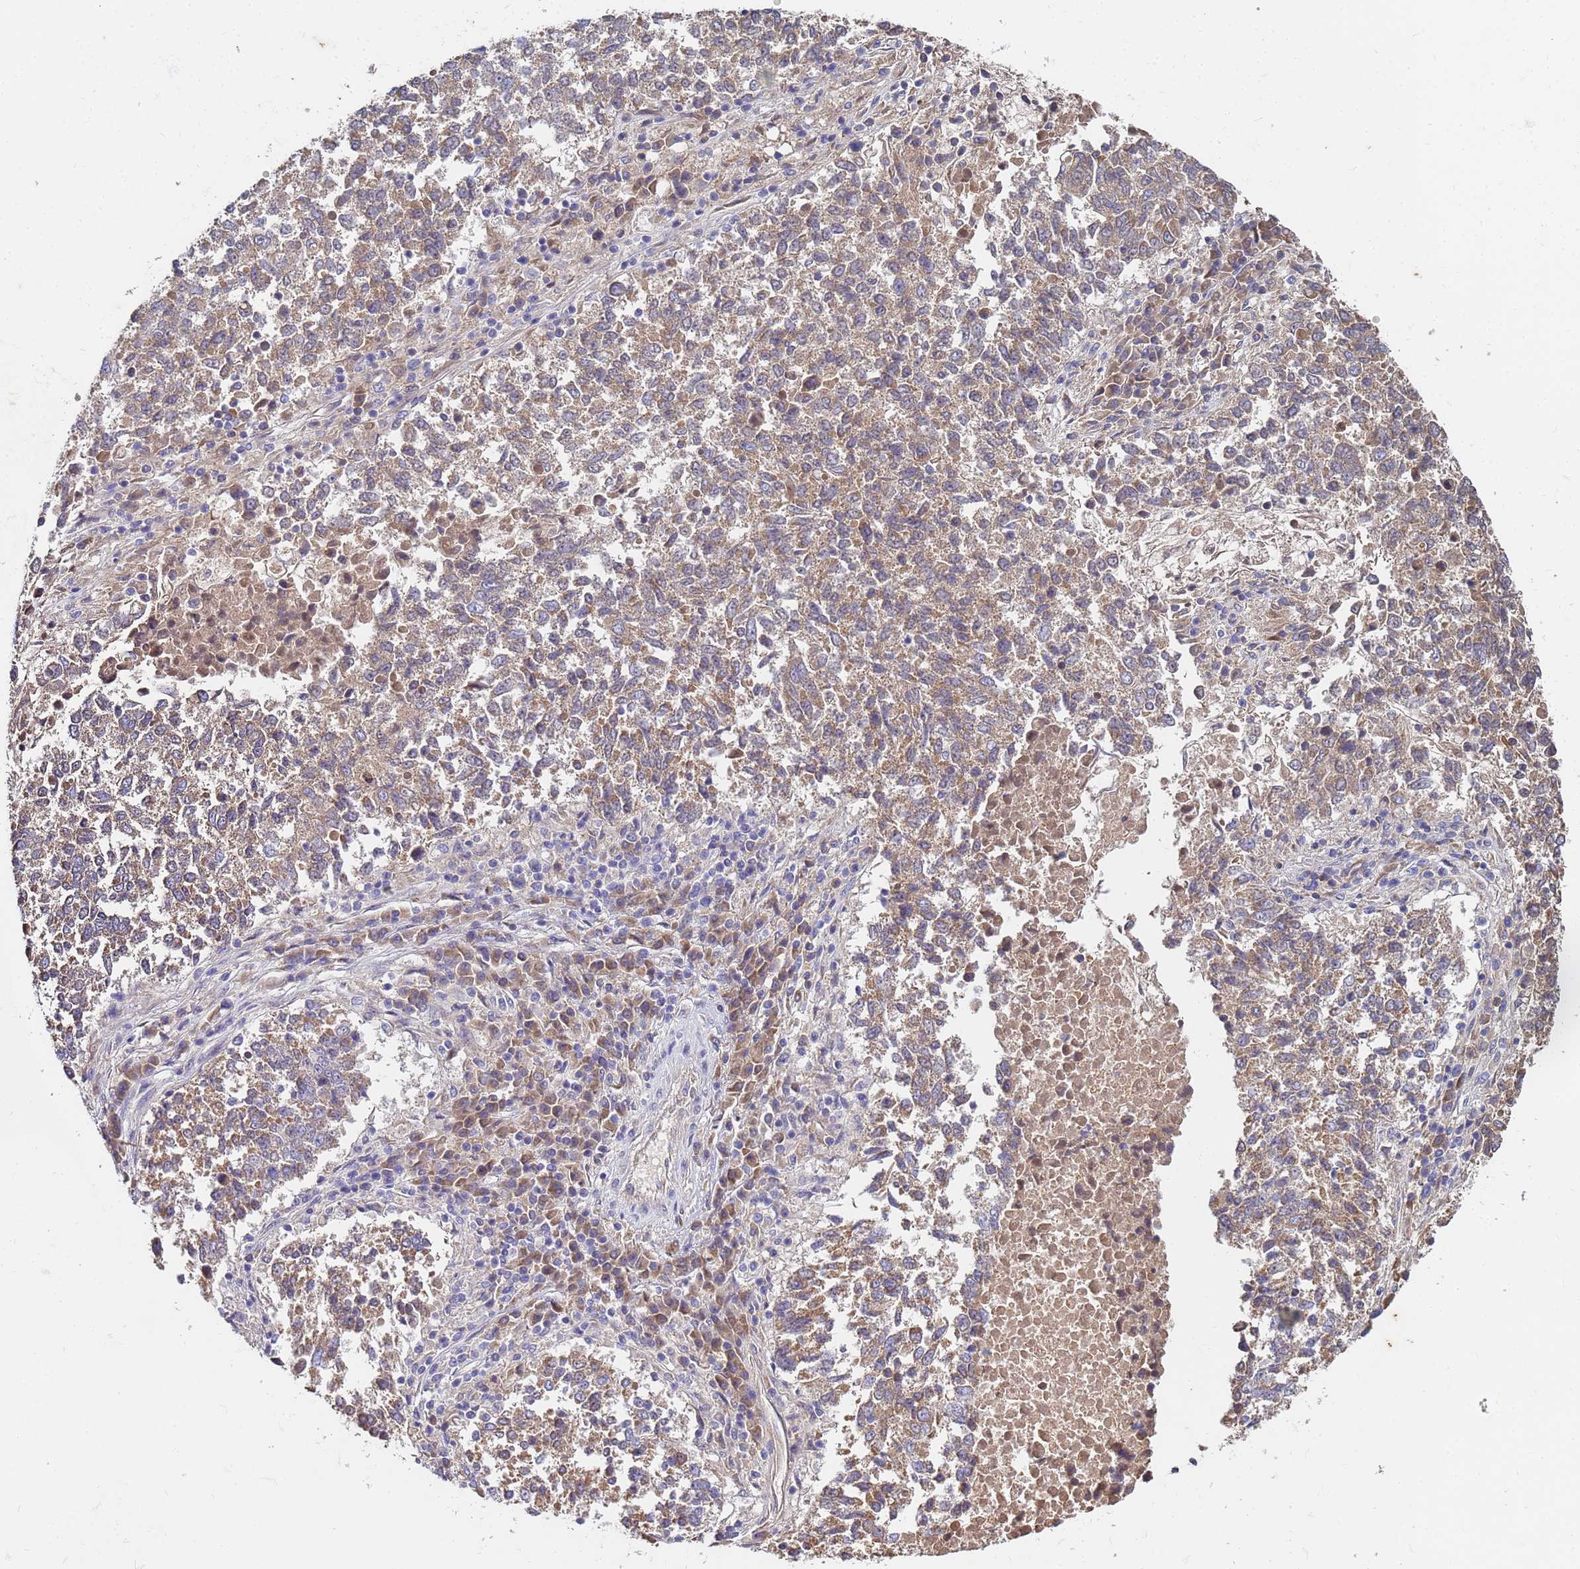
{"staining": {"intensity": "moderate", "quantity": ">75%", "location": "cytoplasmic/membranous"}, "tissue": "lung cancer", "cell_type": "Tumor cells", "image_type": "cancer", "snomed": [{"axis": "morphology", "description": "Squamous cell carcinoma, NOS"}, {"axis": "topography", "description": "Lung"}], "caption": "DAB (3,3'-diaminobenzidine) immunohistochemical staining of lung cancer (squamous cell carcinoma) displays moderate cytoplasmic/membranous protein positivity in approximately >75% of tumor cells.", "gene": "C5orf34", "patient": {"sex": "male", "age": 73}}